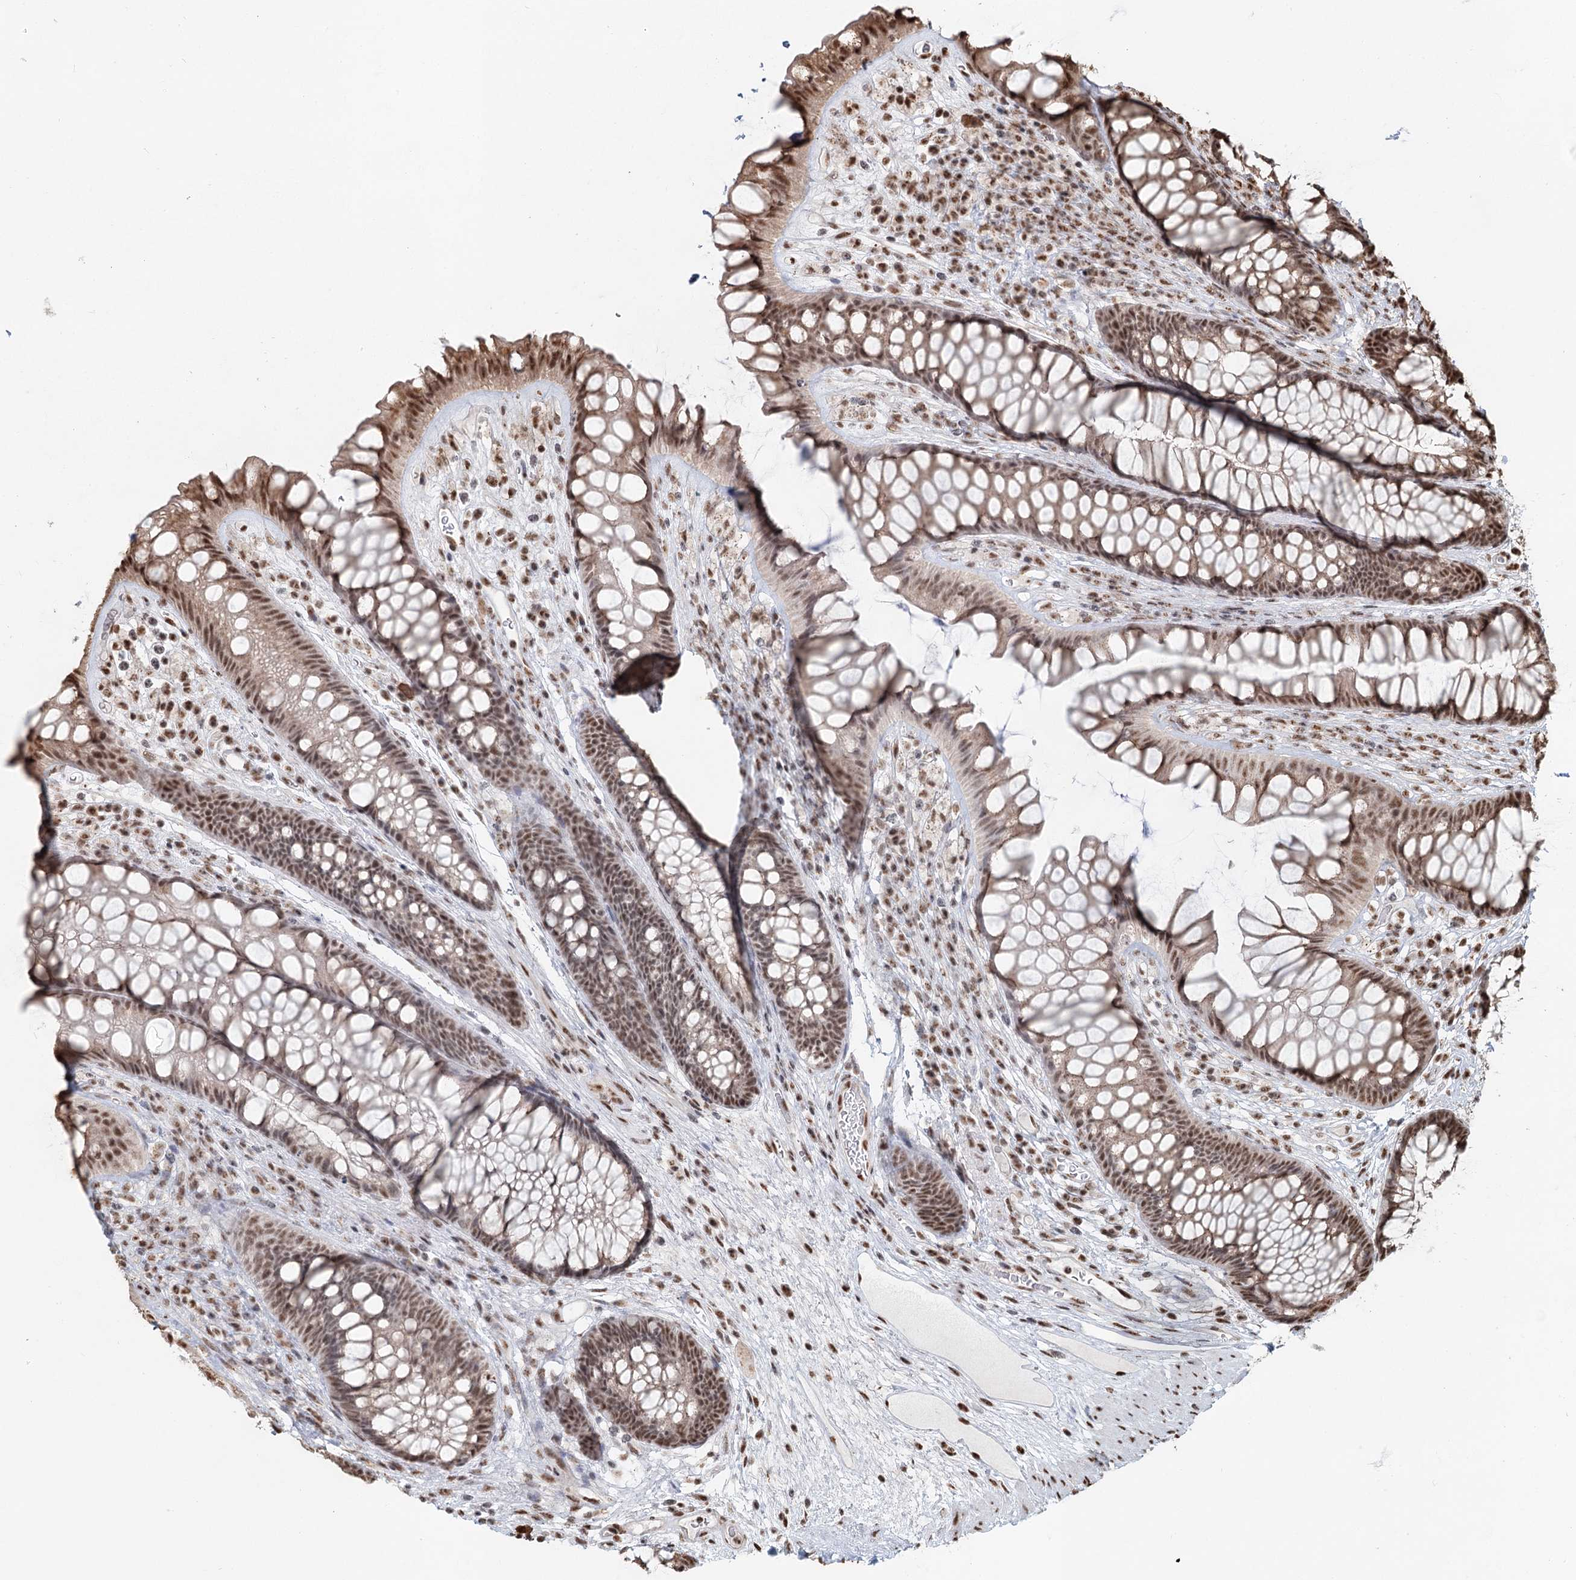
{"staining": {"intensity": "moderate", "quantity": ">75%", "location": "nuclear"}, "tissue": "rectum", "cell_type": "Glandular cells", "image_type": "normal", "snomed": [{"axis": "morphology", "description": "Normal tissue, NOS"}, {"axis": "topography", "description": "Rectum"}], "caption": "An IHC photomicrograph of normal tissue is shown. Protein staining in brown highlights moderate nuclear positivity in rectum within glandular cells.", "gene": "GPALPP1", "patient": {"sex": "male", "age": 74}}